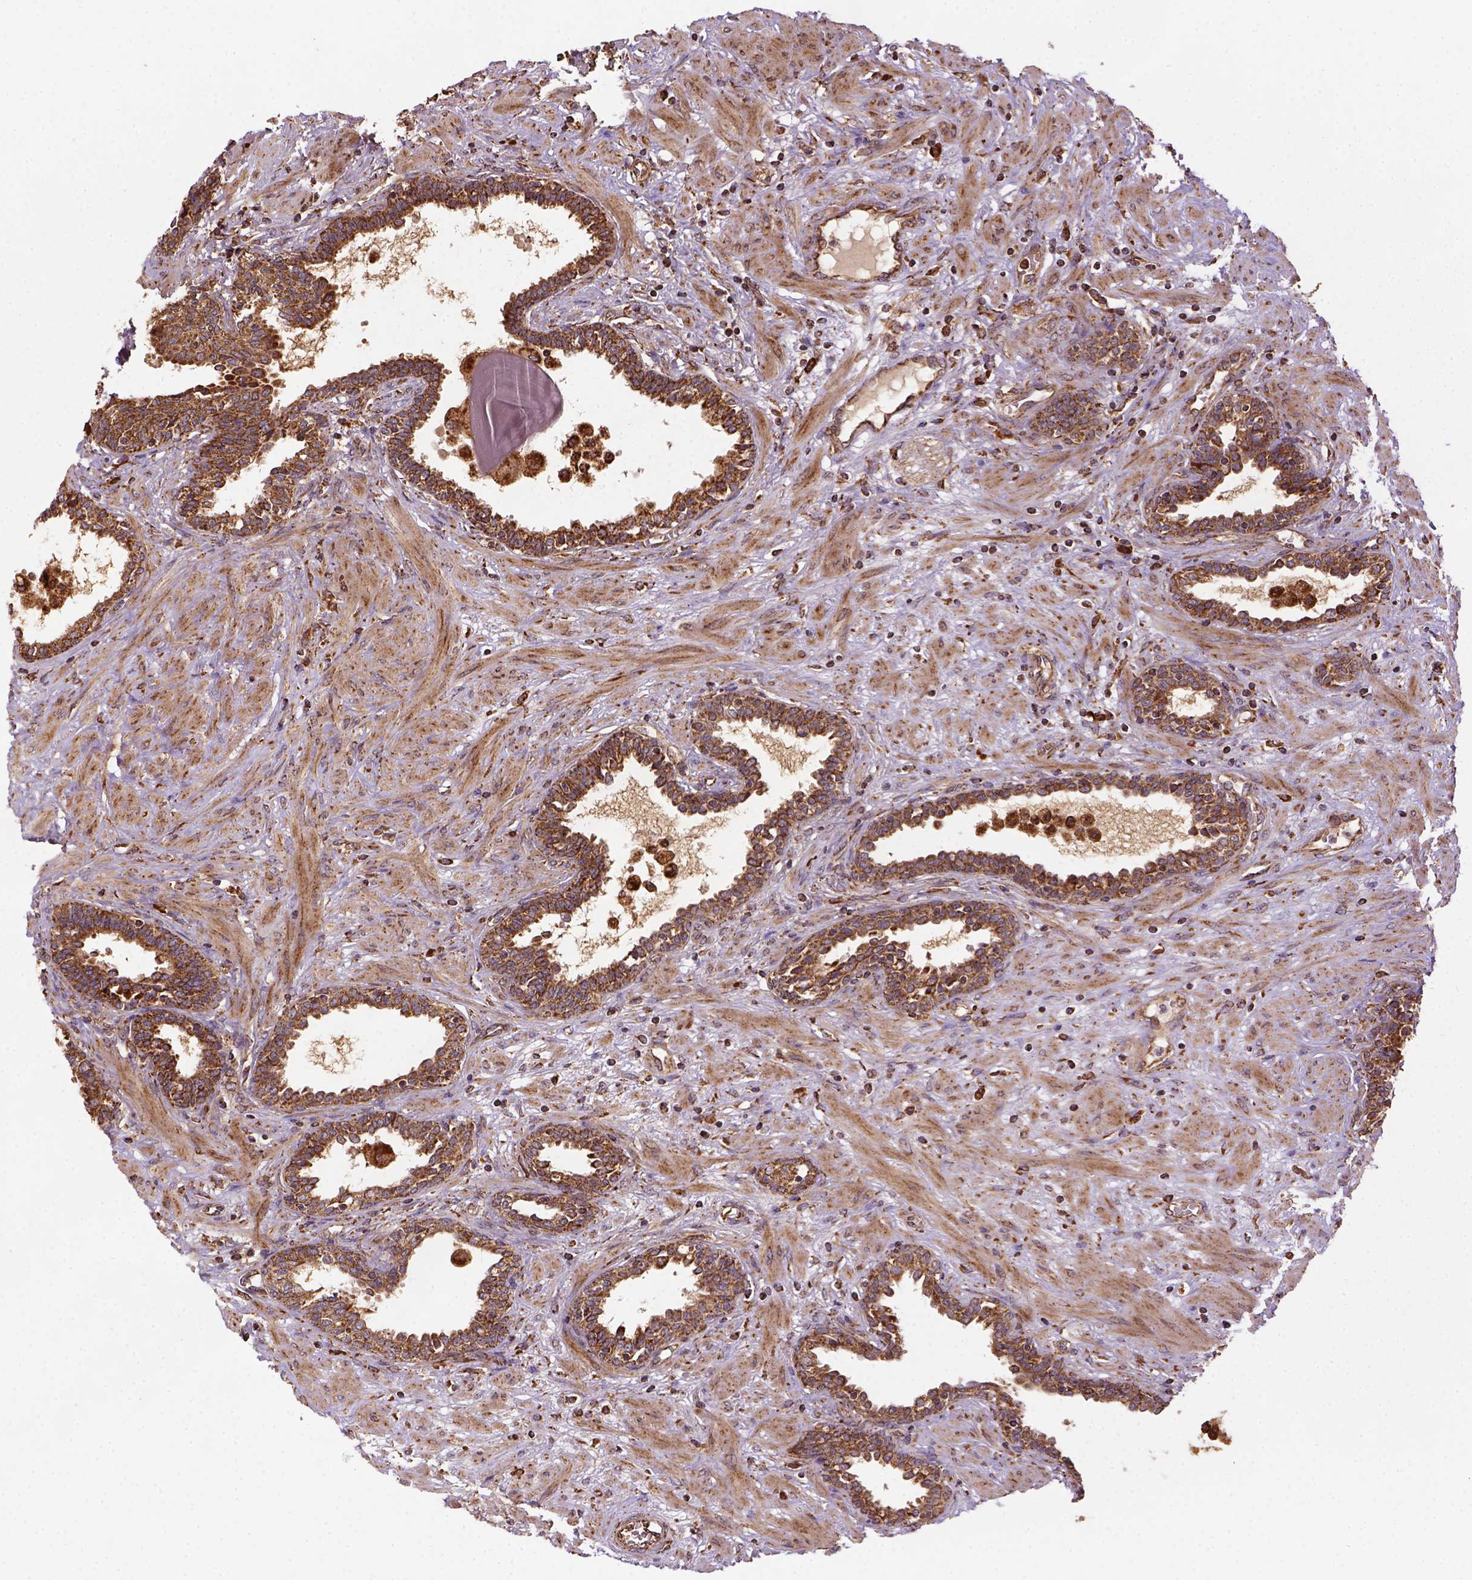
{"staining": {"intensity": "strong", "quantity": ">75%", "location": "cytoplasmic/membranous"}, "tissue": "prostate", "cell_type": "Glandular cells", "image_type": "normal", "snomed": [{"axis": "morphology", "description": "Normal tissue, NOS"}, {"axis": "topography", "description": "Prostate"}], "caption": "Prostate stained with a brown dye exhibits strong cytoplasmic/membranous positive expression in about >75% of glandular cells.", "gene": "MAPK8IP3", "patient": {"sex": "male", "age": 55}}